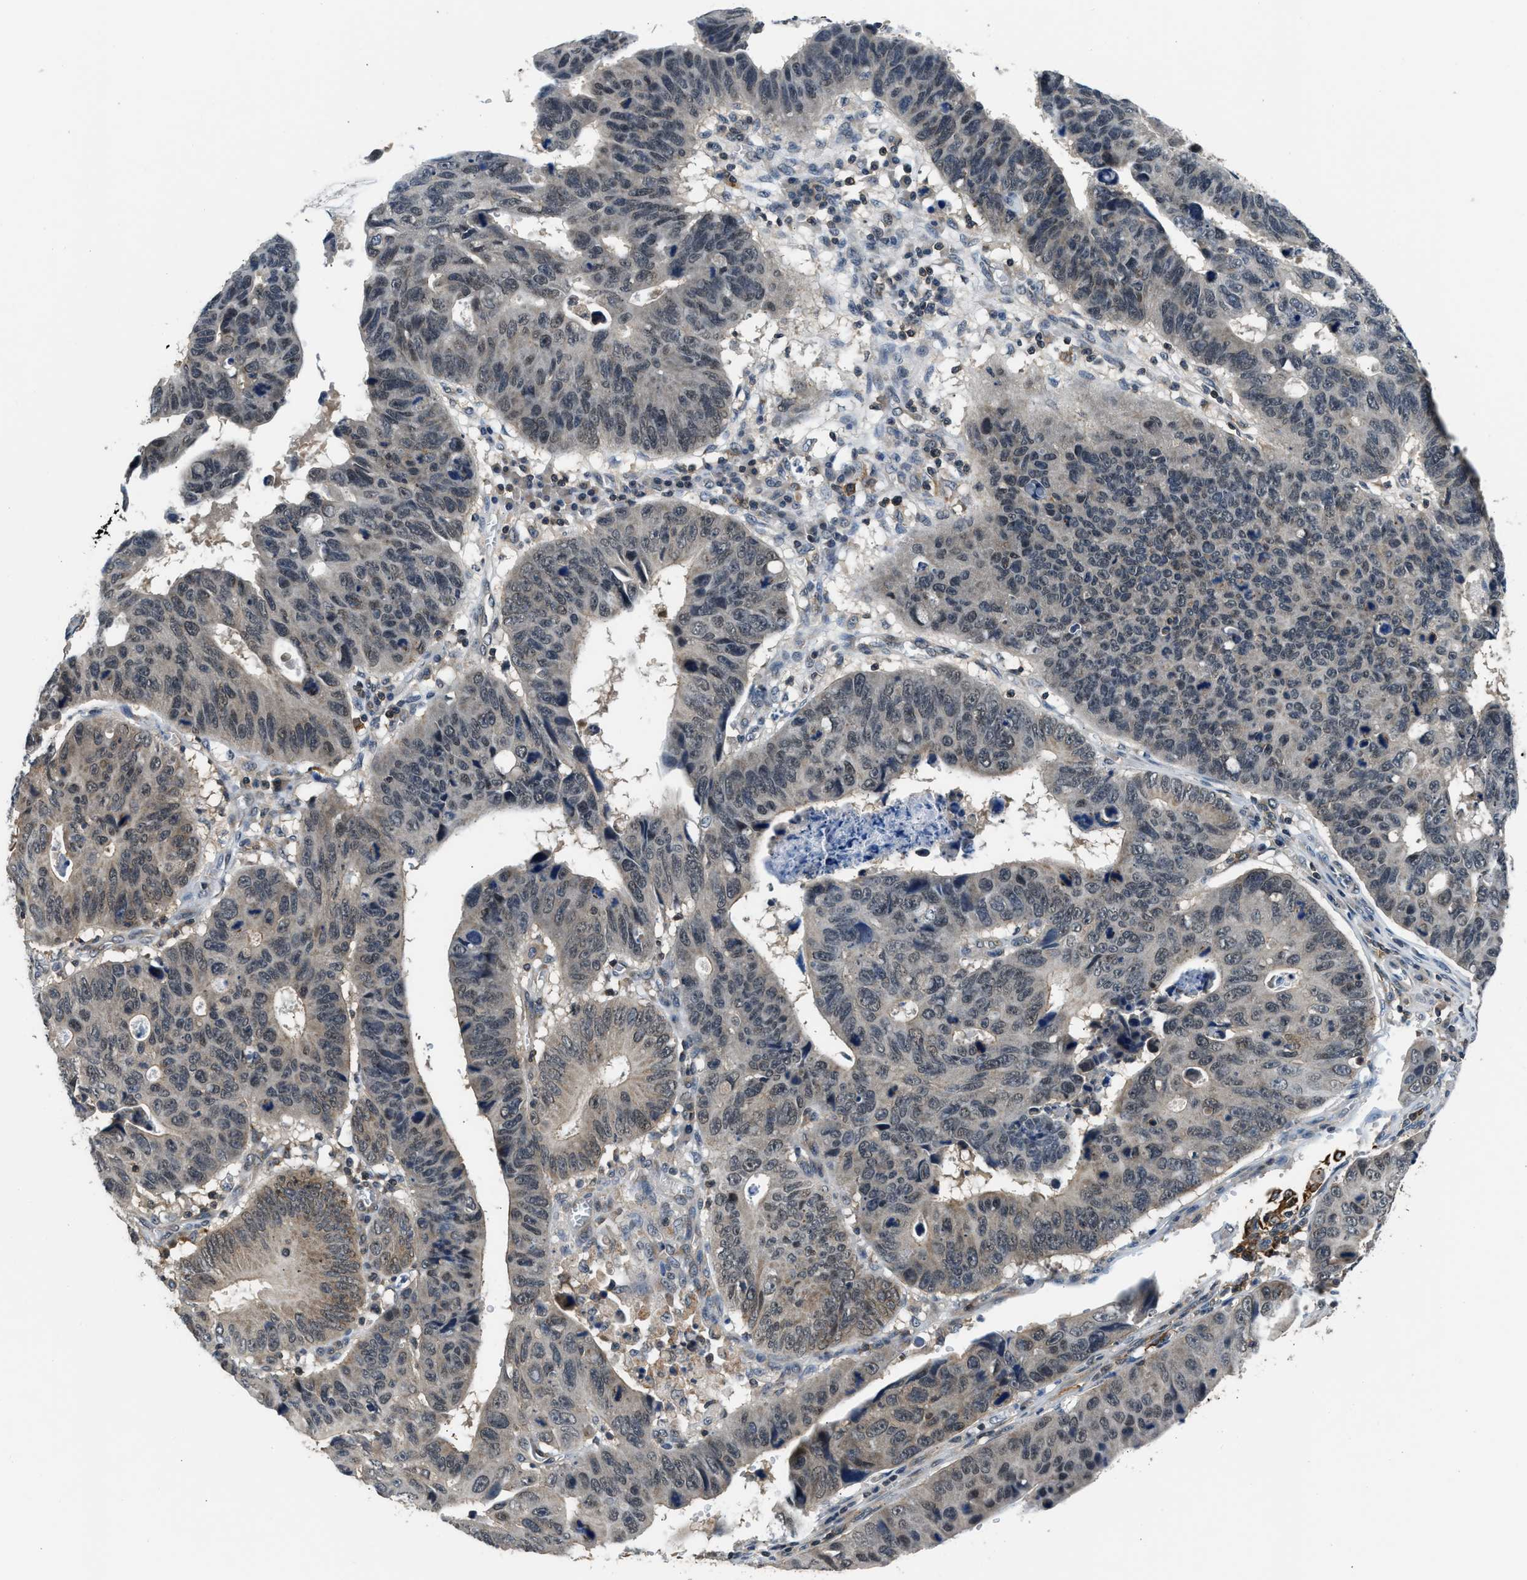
{"staining": {"intensity": "moderate", "quantity": "25%-75%", "location": "cytoplasmic/membranous,nuclear"}, "tissue": "stomach cancer", "cell_type": "Tumor cells", "image_type": "cancer", "snomed": [{"axis": "morphology", "description": "Adenocarcinoma, NOS"}, {"axis": "topography", "description": "Stomach"}], "caption": "The image shows immunohistochemical staining of stomach cancer. There is moderate cytoplasmic/membranous and nuclear positivity is identified in about 25%-75% of tumor cells. The protein is shown in brown color, while the nuclei are stained blue.", "gene": "MTMR1", "patient": {"sex": "male", "age": 59}}